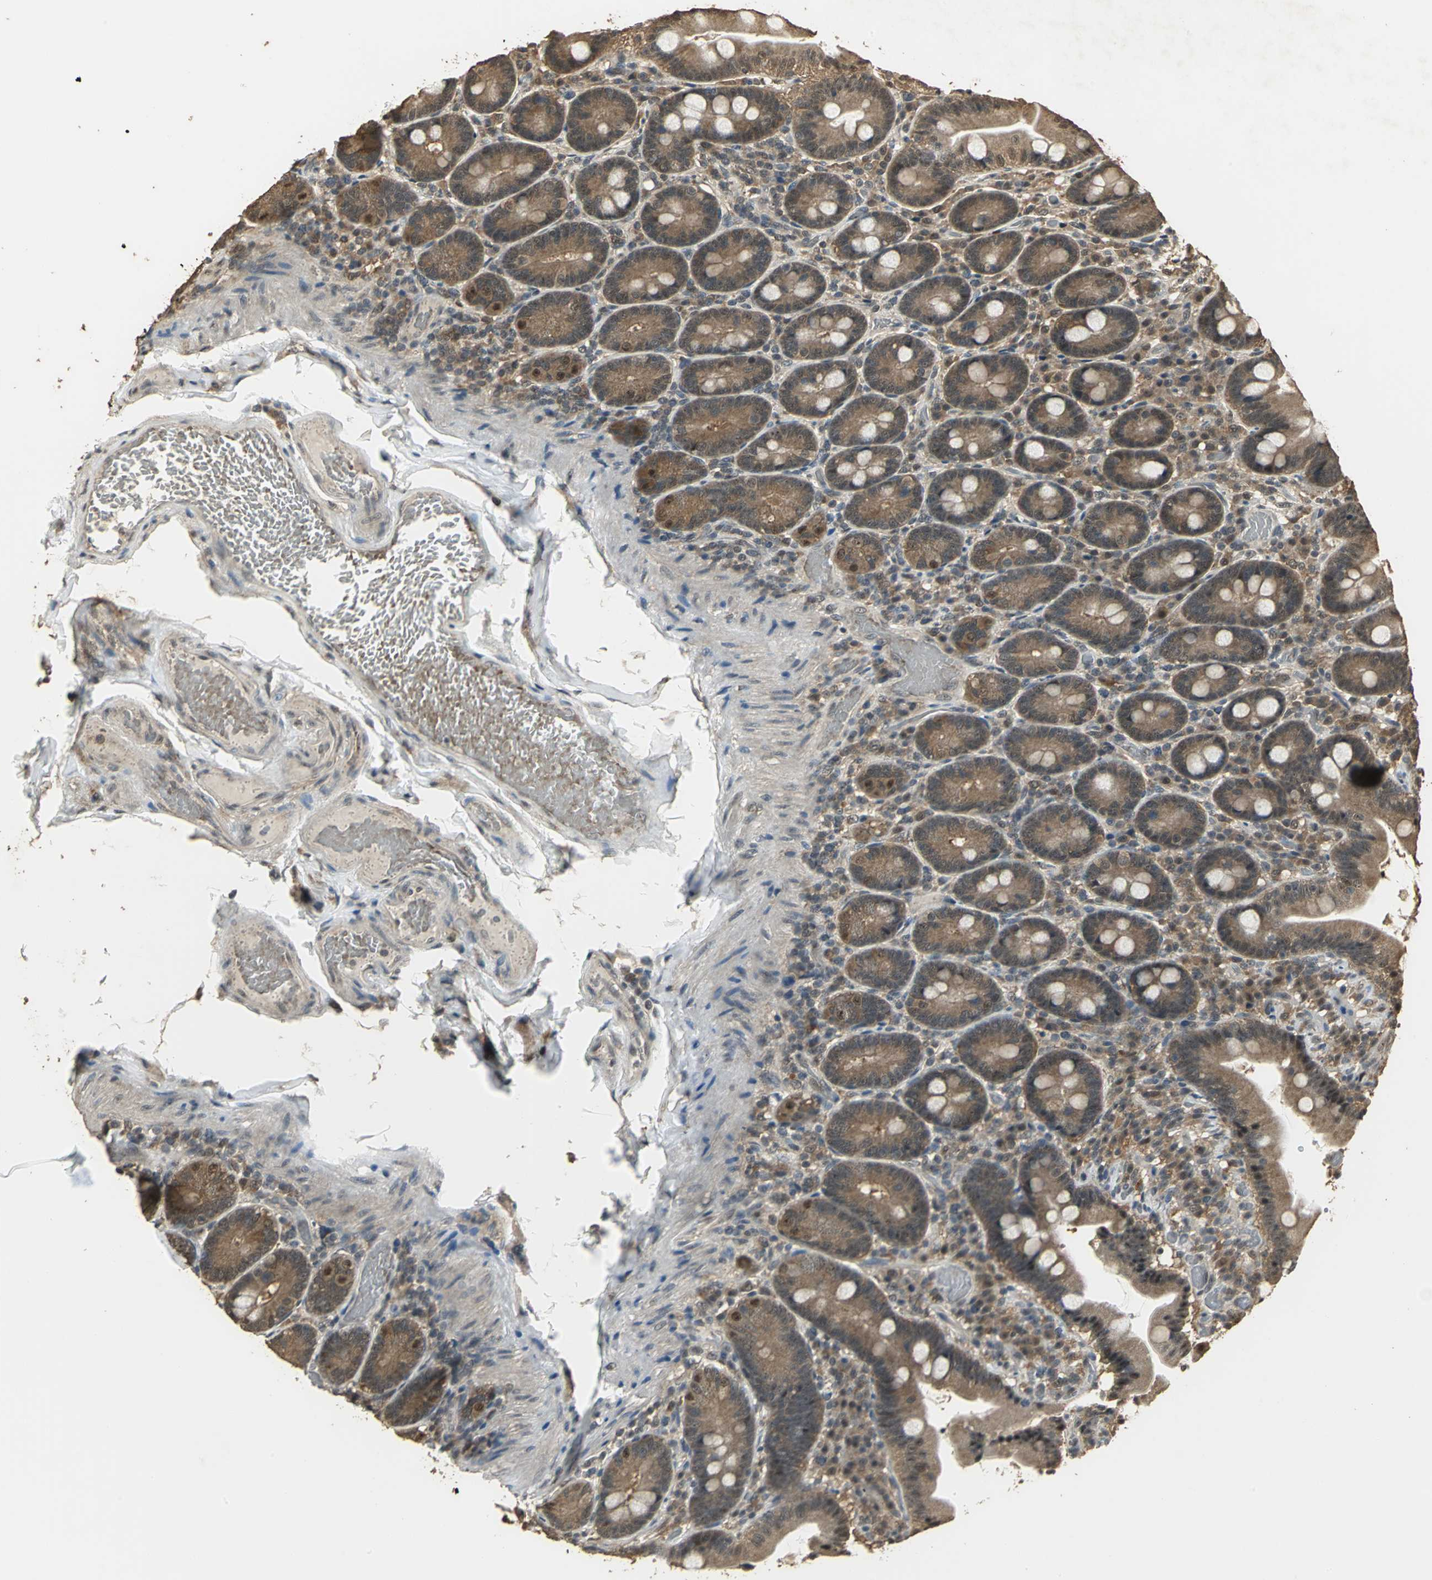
{"staining": {"intensity": "strong", "quantity": ">75%", "location": "cytoplasmic/membranous"}, "tissue": "duodenum", "cell_type": "Glandular cells", "image_type": "normal", "snomed": [{"axis": "morphology", "description": "Normal tissue, NOS"}, {"axis": "topography", "description": "Duodenum"}], "caption": "A high-resolution micrograph shows IHC staining of normal duodenum, which shows strong cytoplasmic/membranous staining in about >75% of glandular cells.", "gene": "UCHL5", "patient": {"sex": "male", "age": 66}}